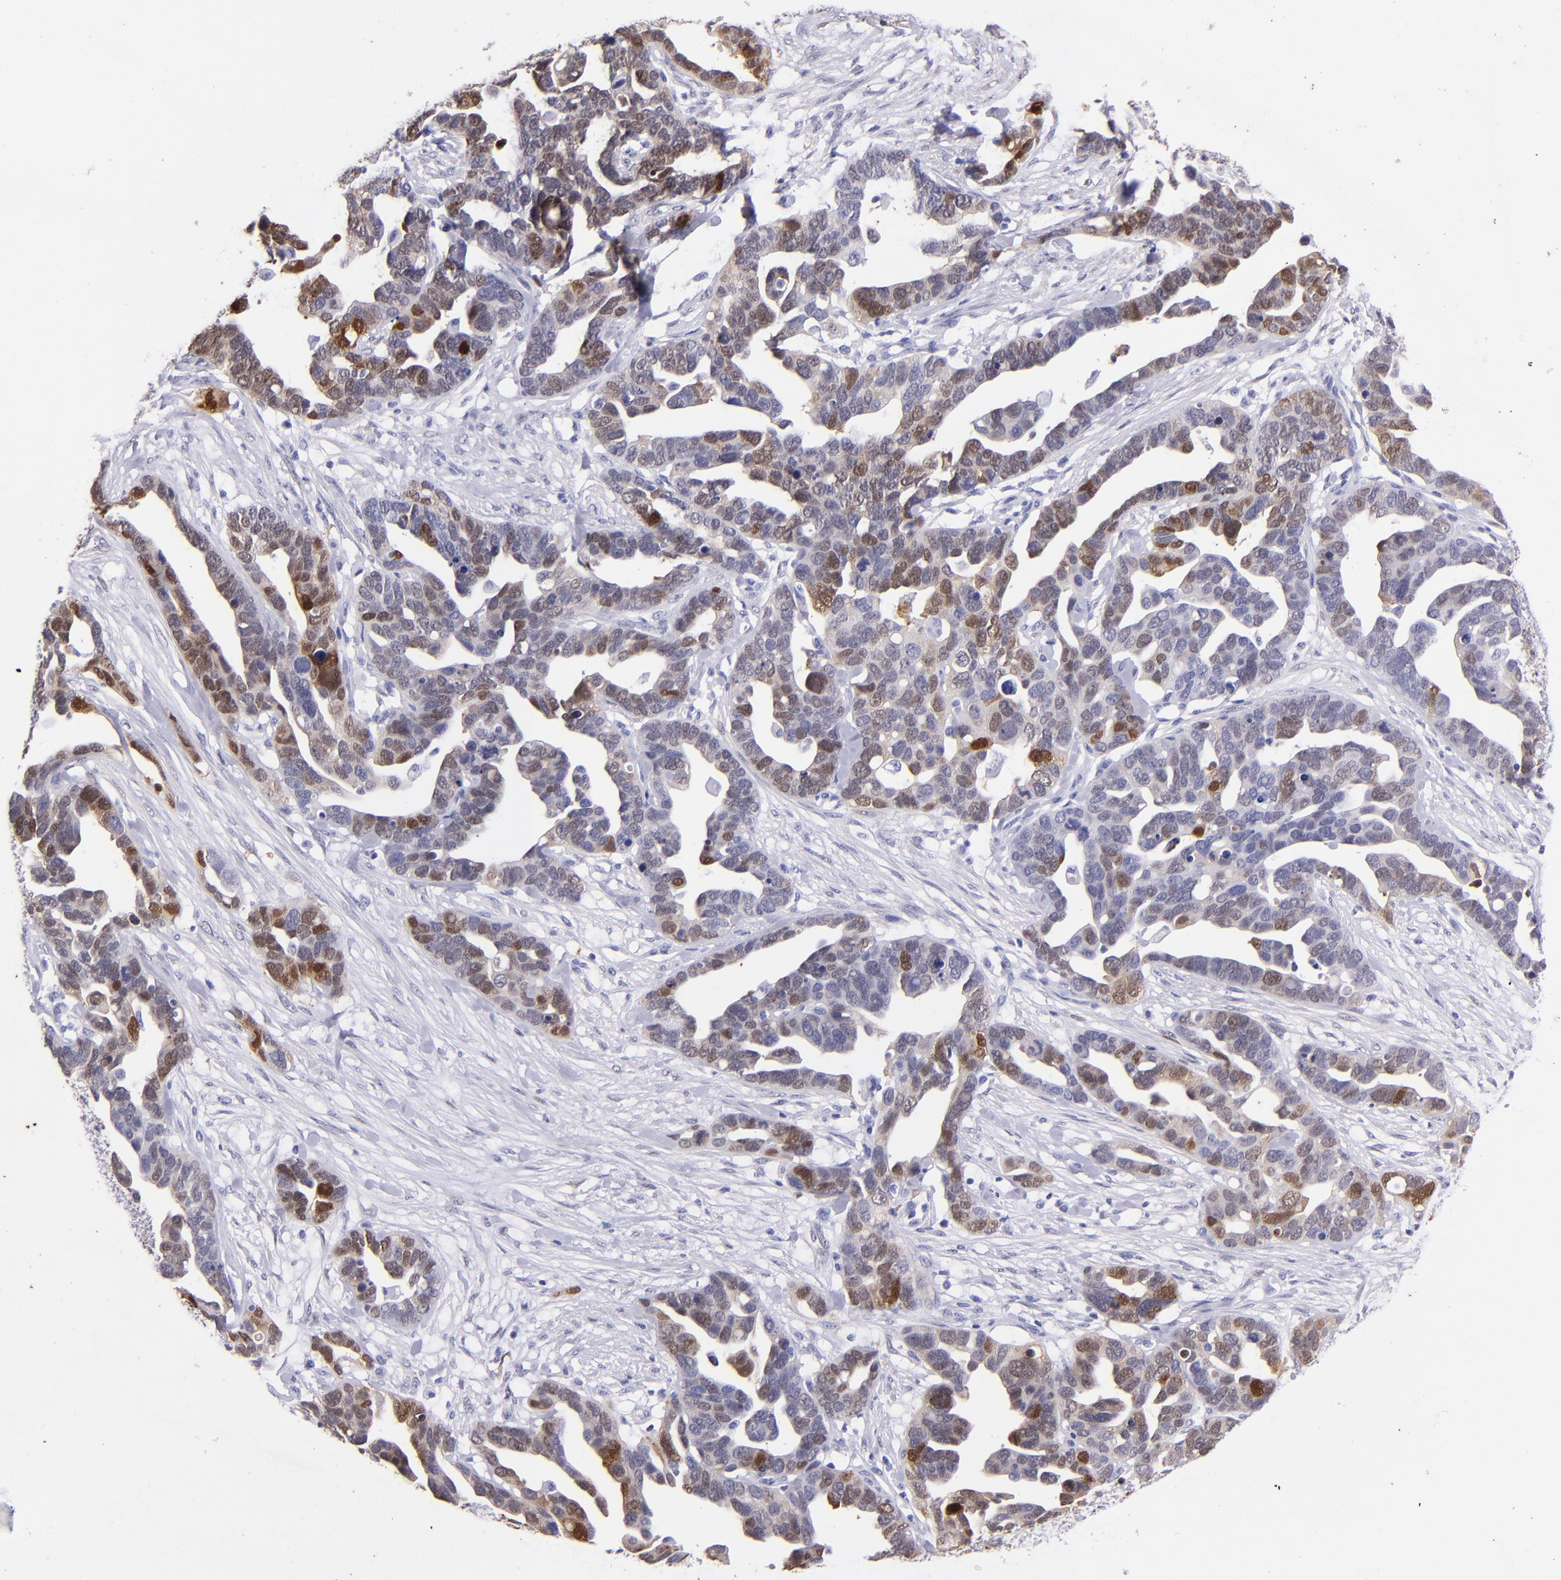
{"staining": {"intensity": "moderate", "quantity": "25%-75%", "location": "cytoplasmic/membranous"}, "tissue": "ovarian cancer", "cell_type": "Tumor cells", "image_type": "cancer", "snomed": [{"axis": "morphology", "description": "Cystadenocarcinoma, serous, NOS"}, {"axis": "topography", "description": "Ovary"}], "caption": "Protein expression analysis of ovarian cancer displays moderate cytoplasmic/membranous staining in approximately 25%-75% of tumor cells.", "gene": "UCHL1", "patient": {"sex": "female", "age": 54}}